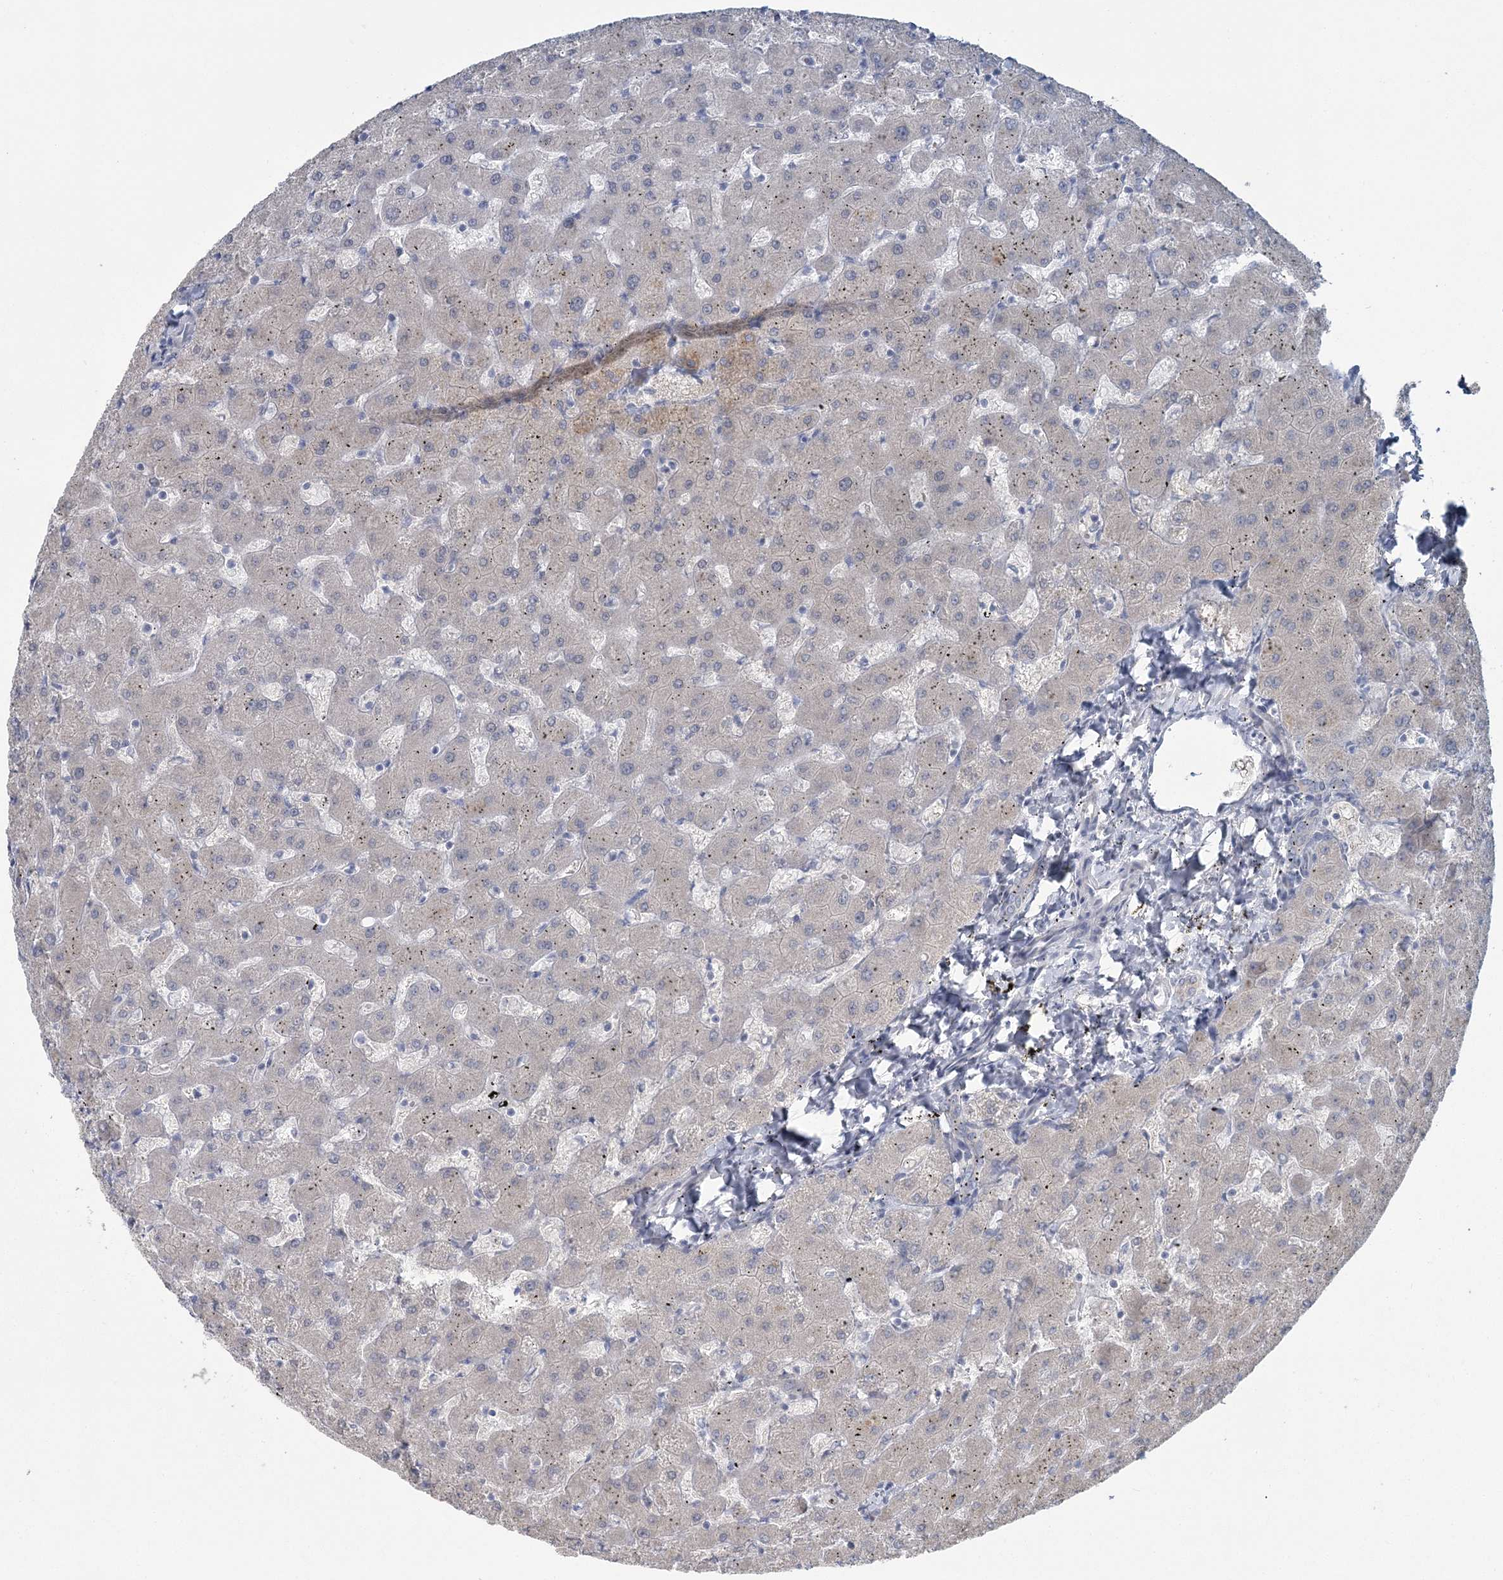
{"staining": {"intensity": "negative", "quantity": "none", "location": "none"}, "tissue": "liver", "cell_type": "Cholangiocytes", "image_type": "normal", "snomed": [{"axis": "morphology", "description": "Normal tissue, NOS"}, {"axis": "topography", "description": "Liver"}], "caption": "This image is of normal liver stained with IHC to label a protein in brown with the nuclei are counter-stained blue. There is no expression in cholangiocytes. Nuclei are stained in blue.", "gene": "CMBL", "patient": {"sex": "female", "age": 63}}